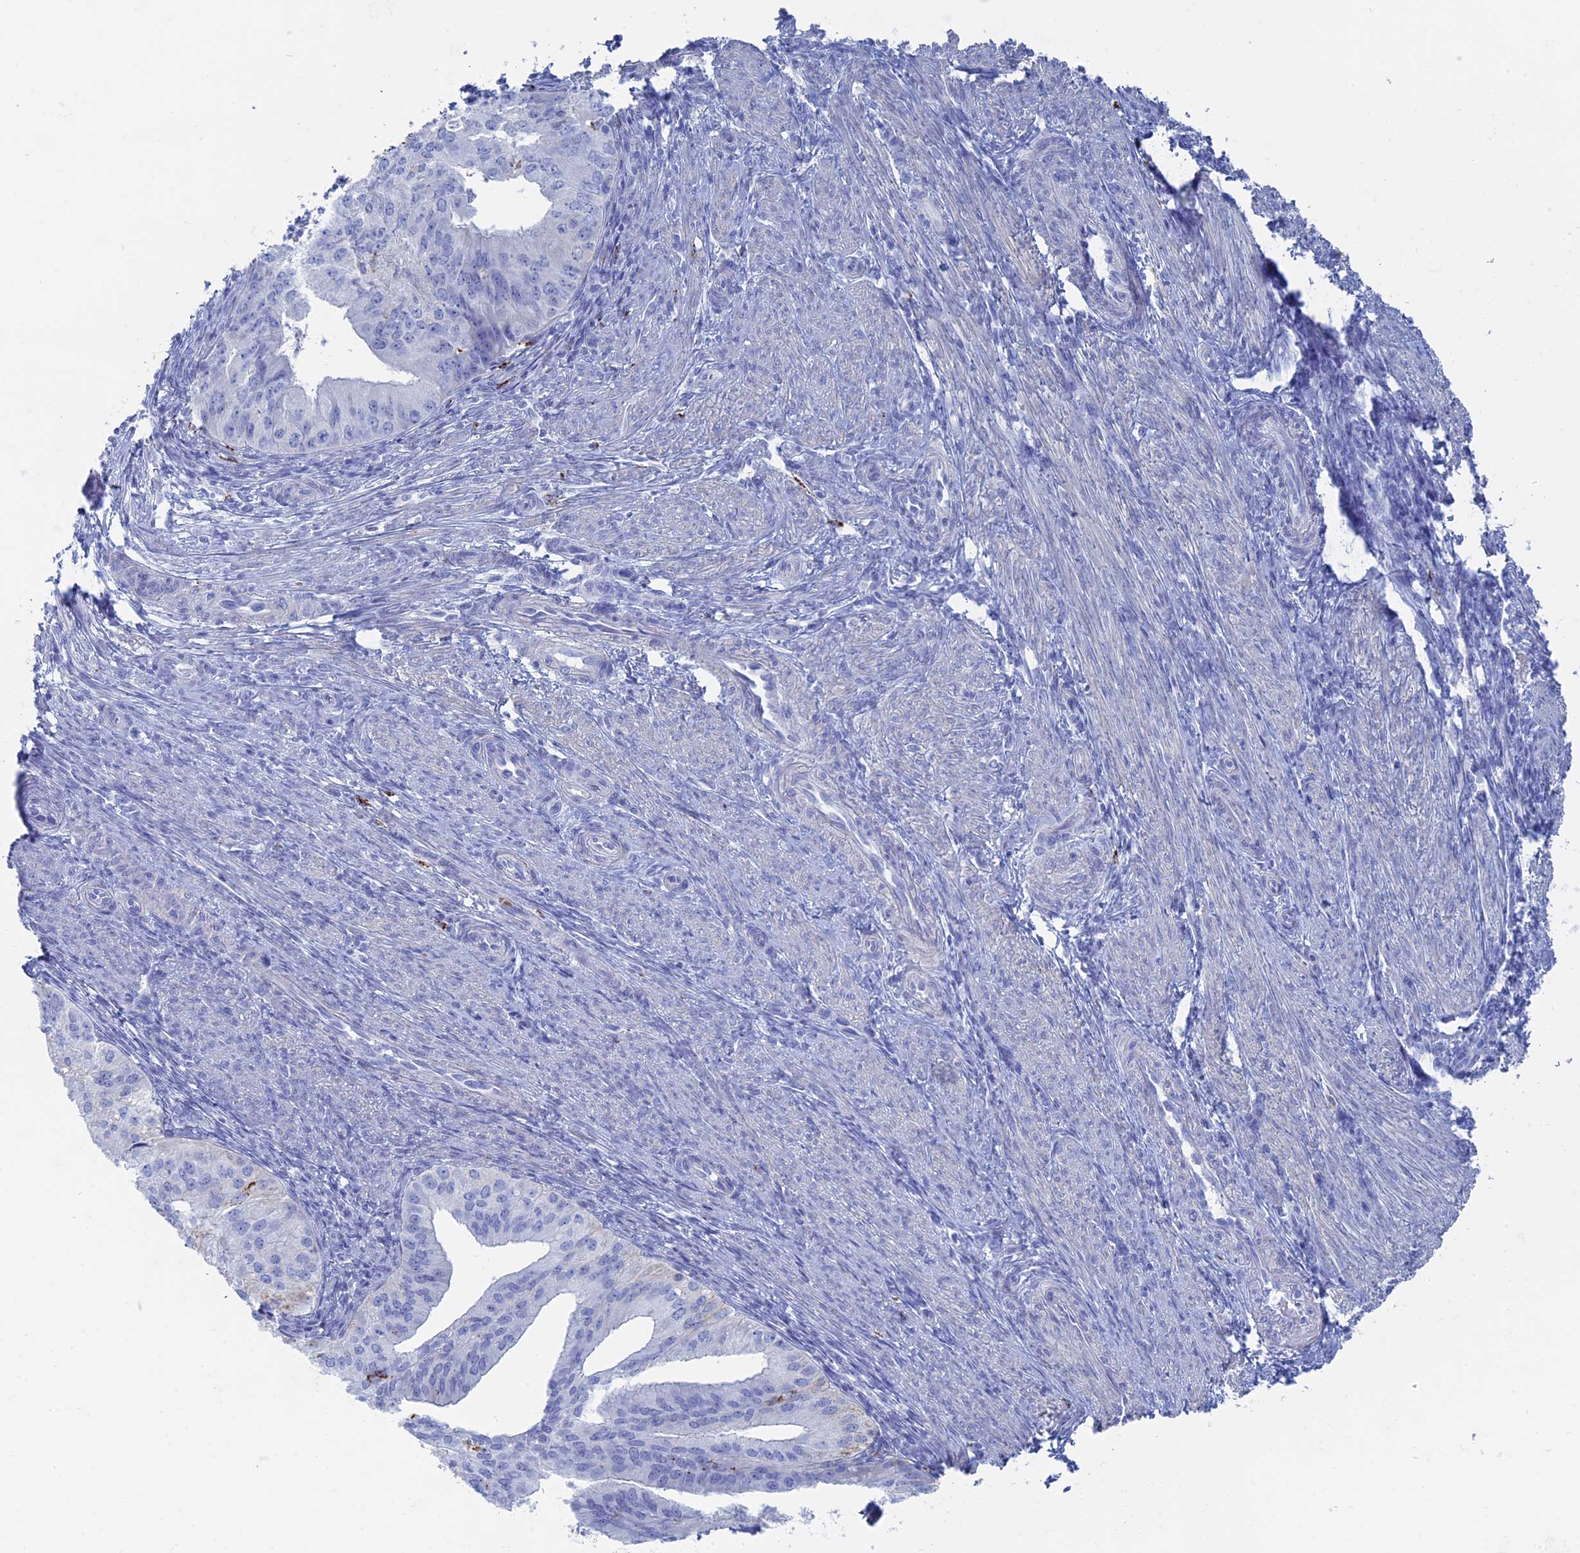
{"staining": {"intensity": "negative", "quantity": "none", "location": "none"}, "tissue": "endometrial cancer", "cell_type": "Tumor cells", "image_type": "cancer", "snomed": [{"axis": "morphology", "description": "Adenocarcinoma, NOS"}, {"axis": "topography", "description": "Endometrium"}], "caption": "An immunohistochemistry histopathology image of endometrial cancer (adenocarcinoma) is shown. There is no staining in tumor cells of endometrial cancer (adenocarcinoma).", "gene": "ALMS1", "patient": {"sex": "female", "age": 50}}